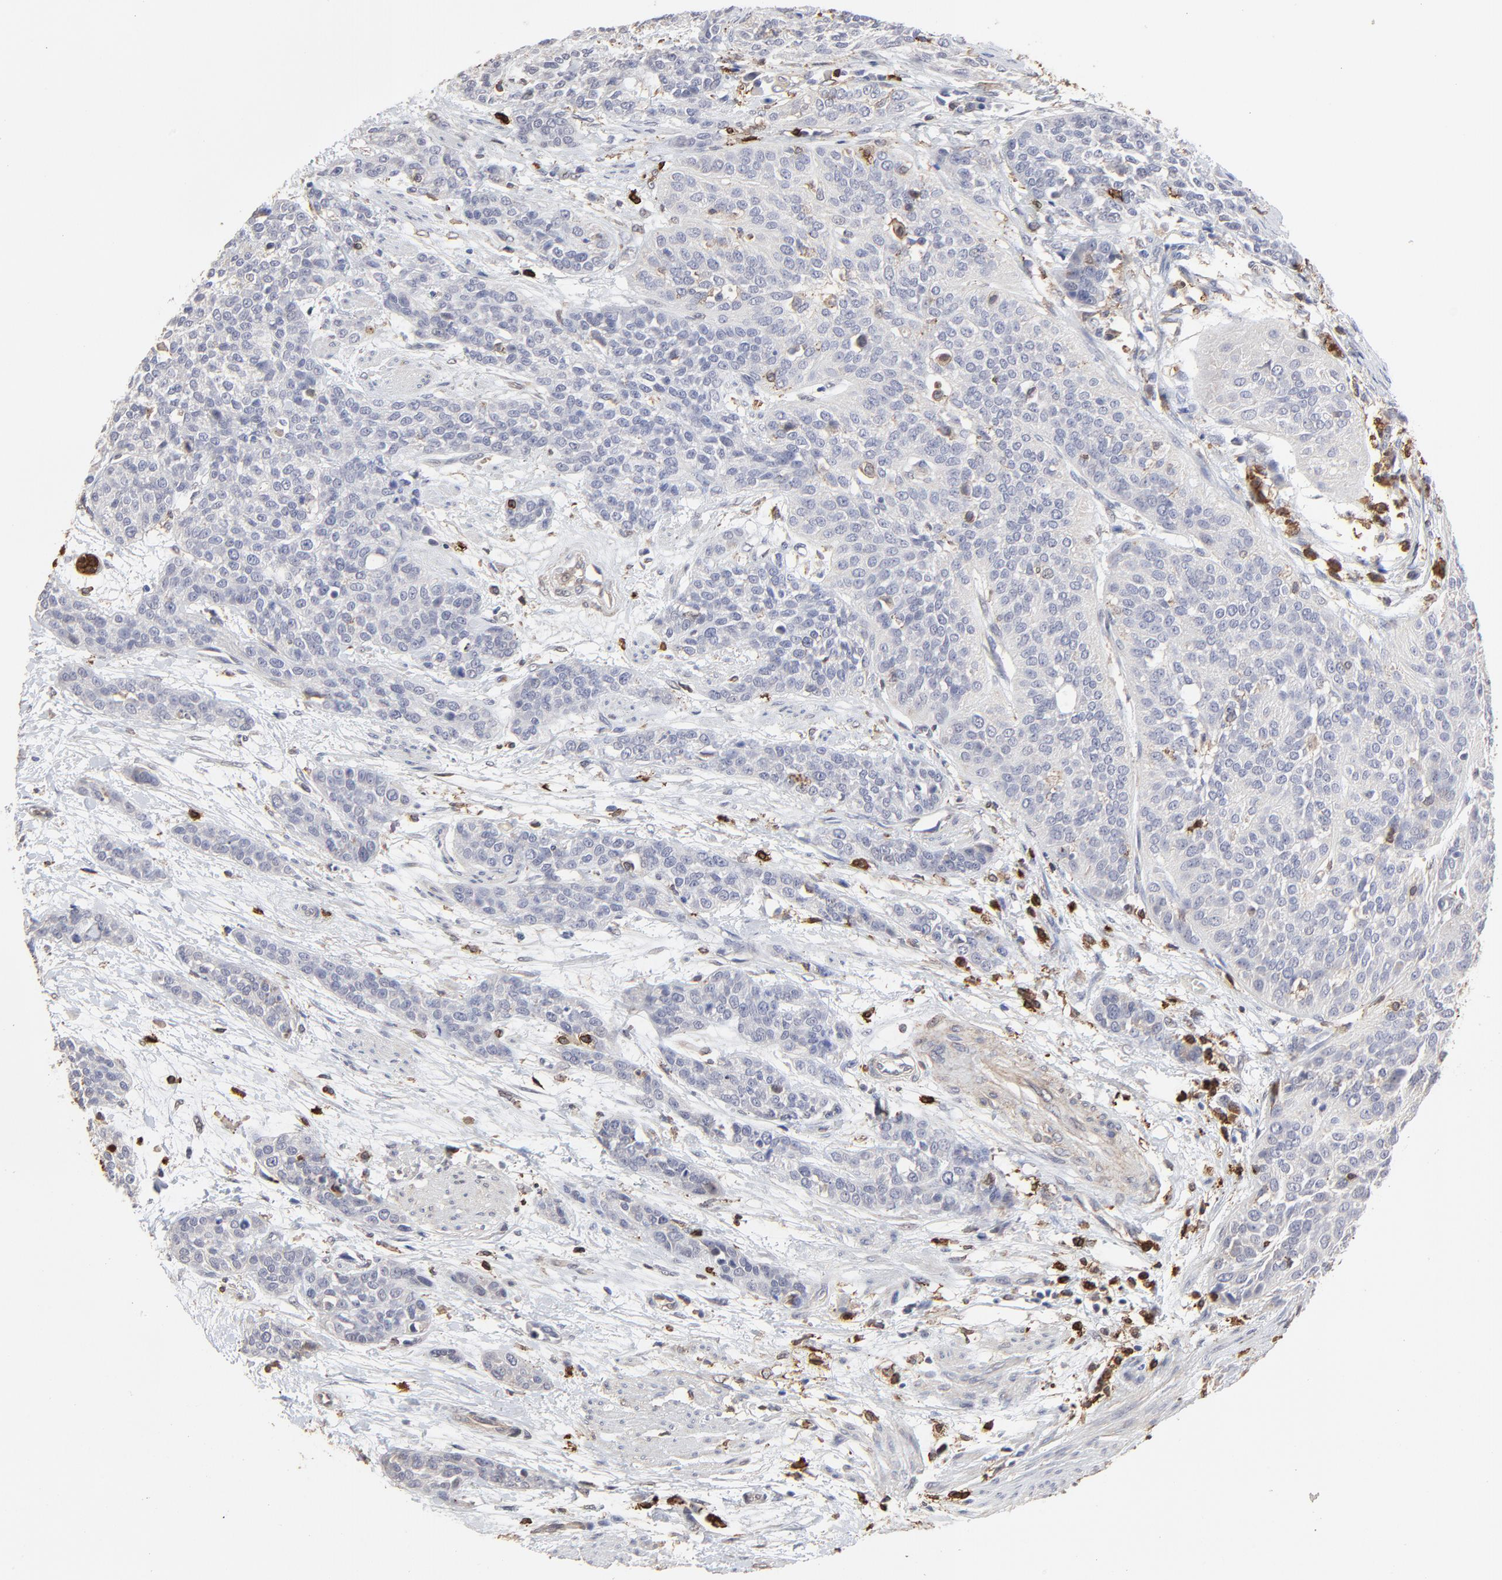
{"staining": {"intensity": "negative", "quantity": "none", "location": "none"}, "tissue": "urothelial cancer", "cell_type": "Tumor cells", "image_type": "cancer", "snomed": [{"axis": "morphology", "description": "Urothelial carcinoma, High grade"}, {"axis": "topography", "description": "Urinary bladder"}], "caption": "The histopathology image reveals no significant positivity in tumor cells of urothelial cancer.", "gene": "SLC6A14", "patient": {"sex": "male", "age": 56}}